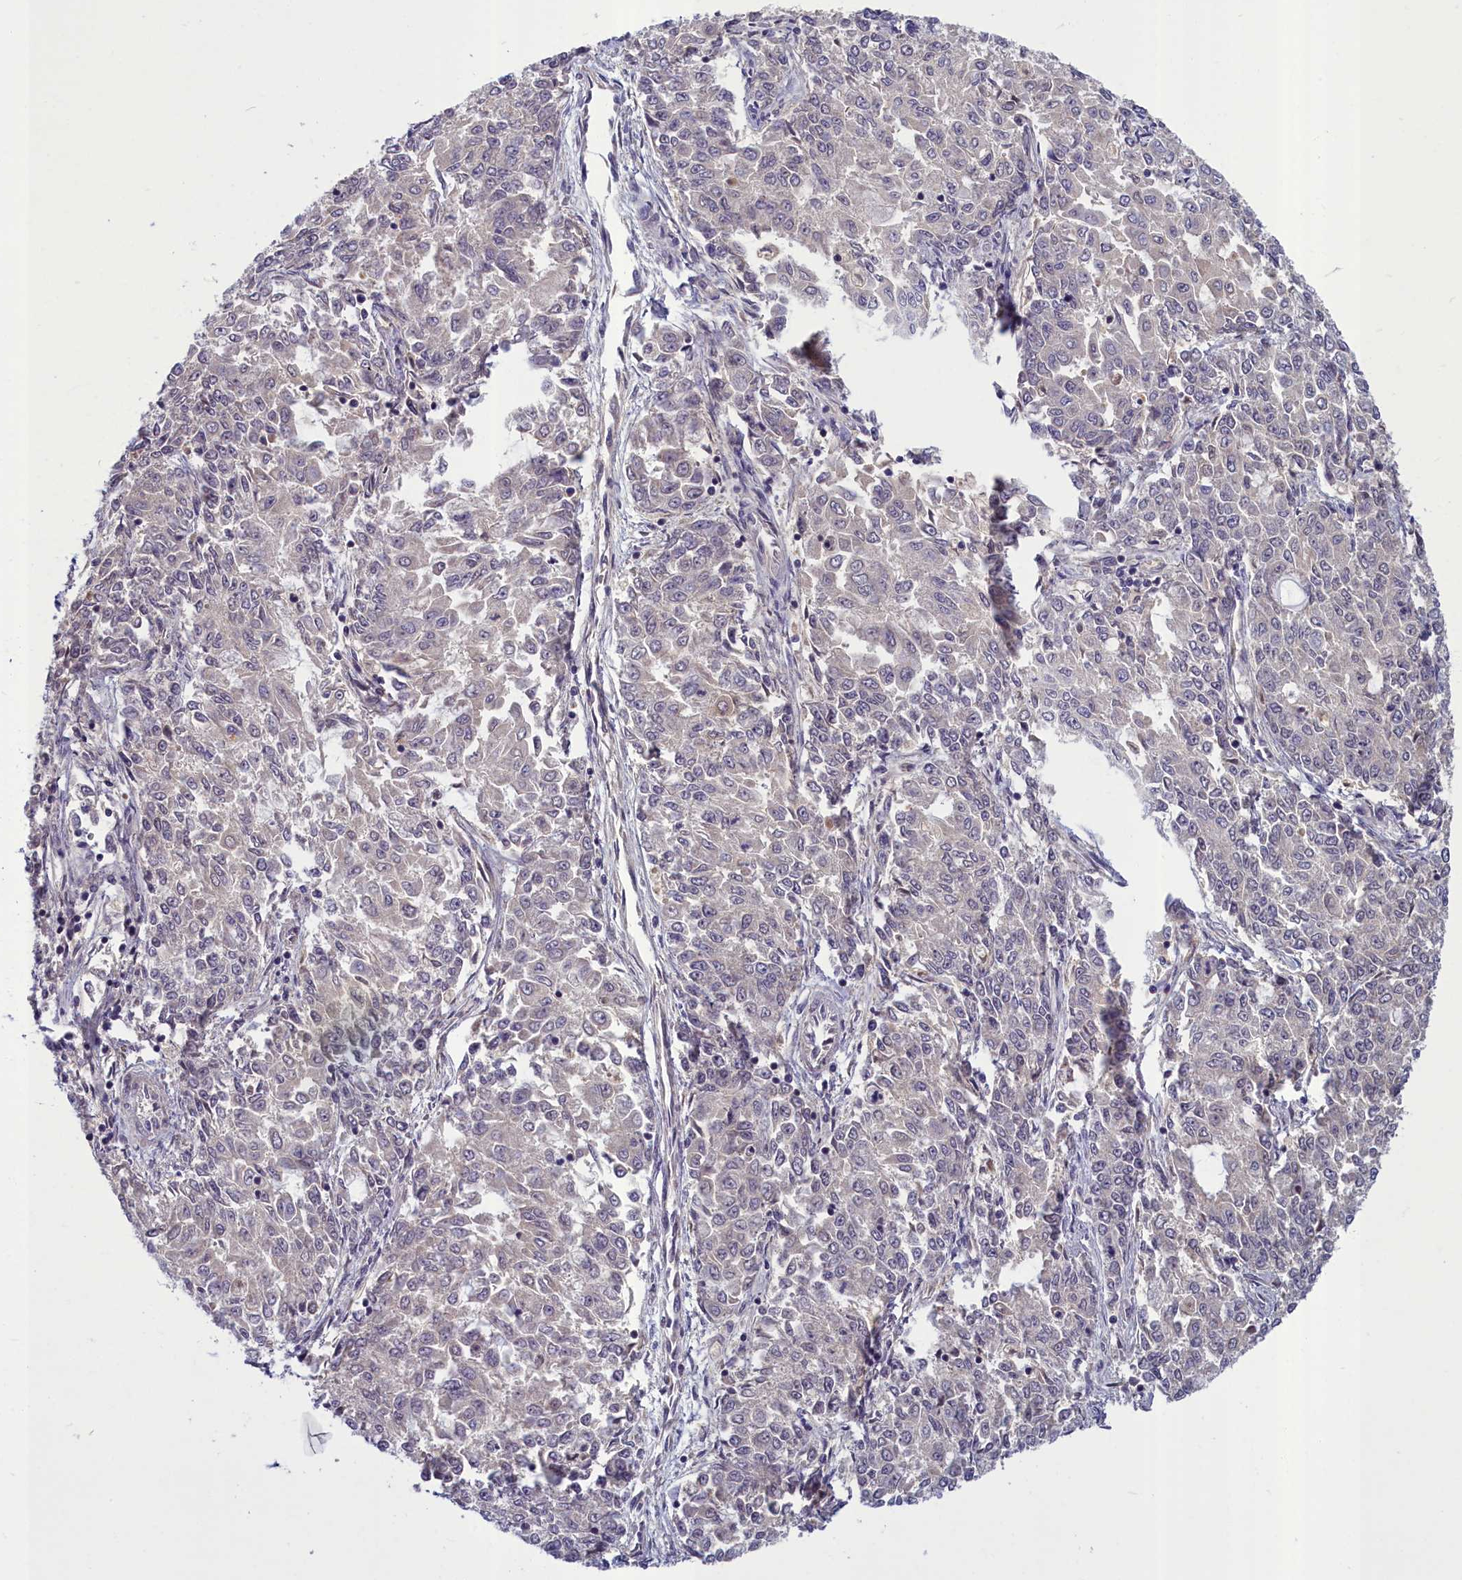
{"staining": {"intensity": "negative", "quantity": "none", "location": "none"}, "tissue": "endometrial cancer", "cell_type": "Tumor cells", "image_type": "cancer", "snomed": [{"axis": "morphology", "description": "Adenocarcinoma, NOS"}, {"axis": "topography", "description": "Endometrium"}], "caption": "Endometrial adenocarcinoma was stained to show a protein in brown. There is no significant expression in tumor cells. Nuclei are stained in blue.", "gene": "SV2C", "patient": {"sex": "female", "age": 50}}